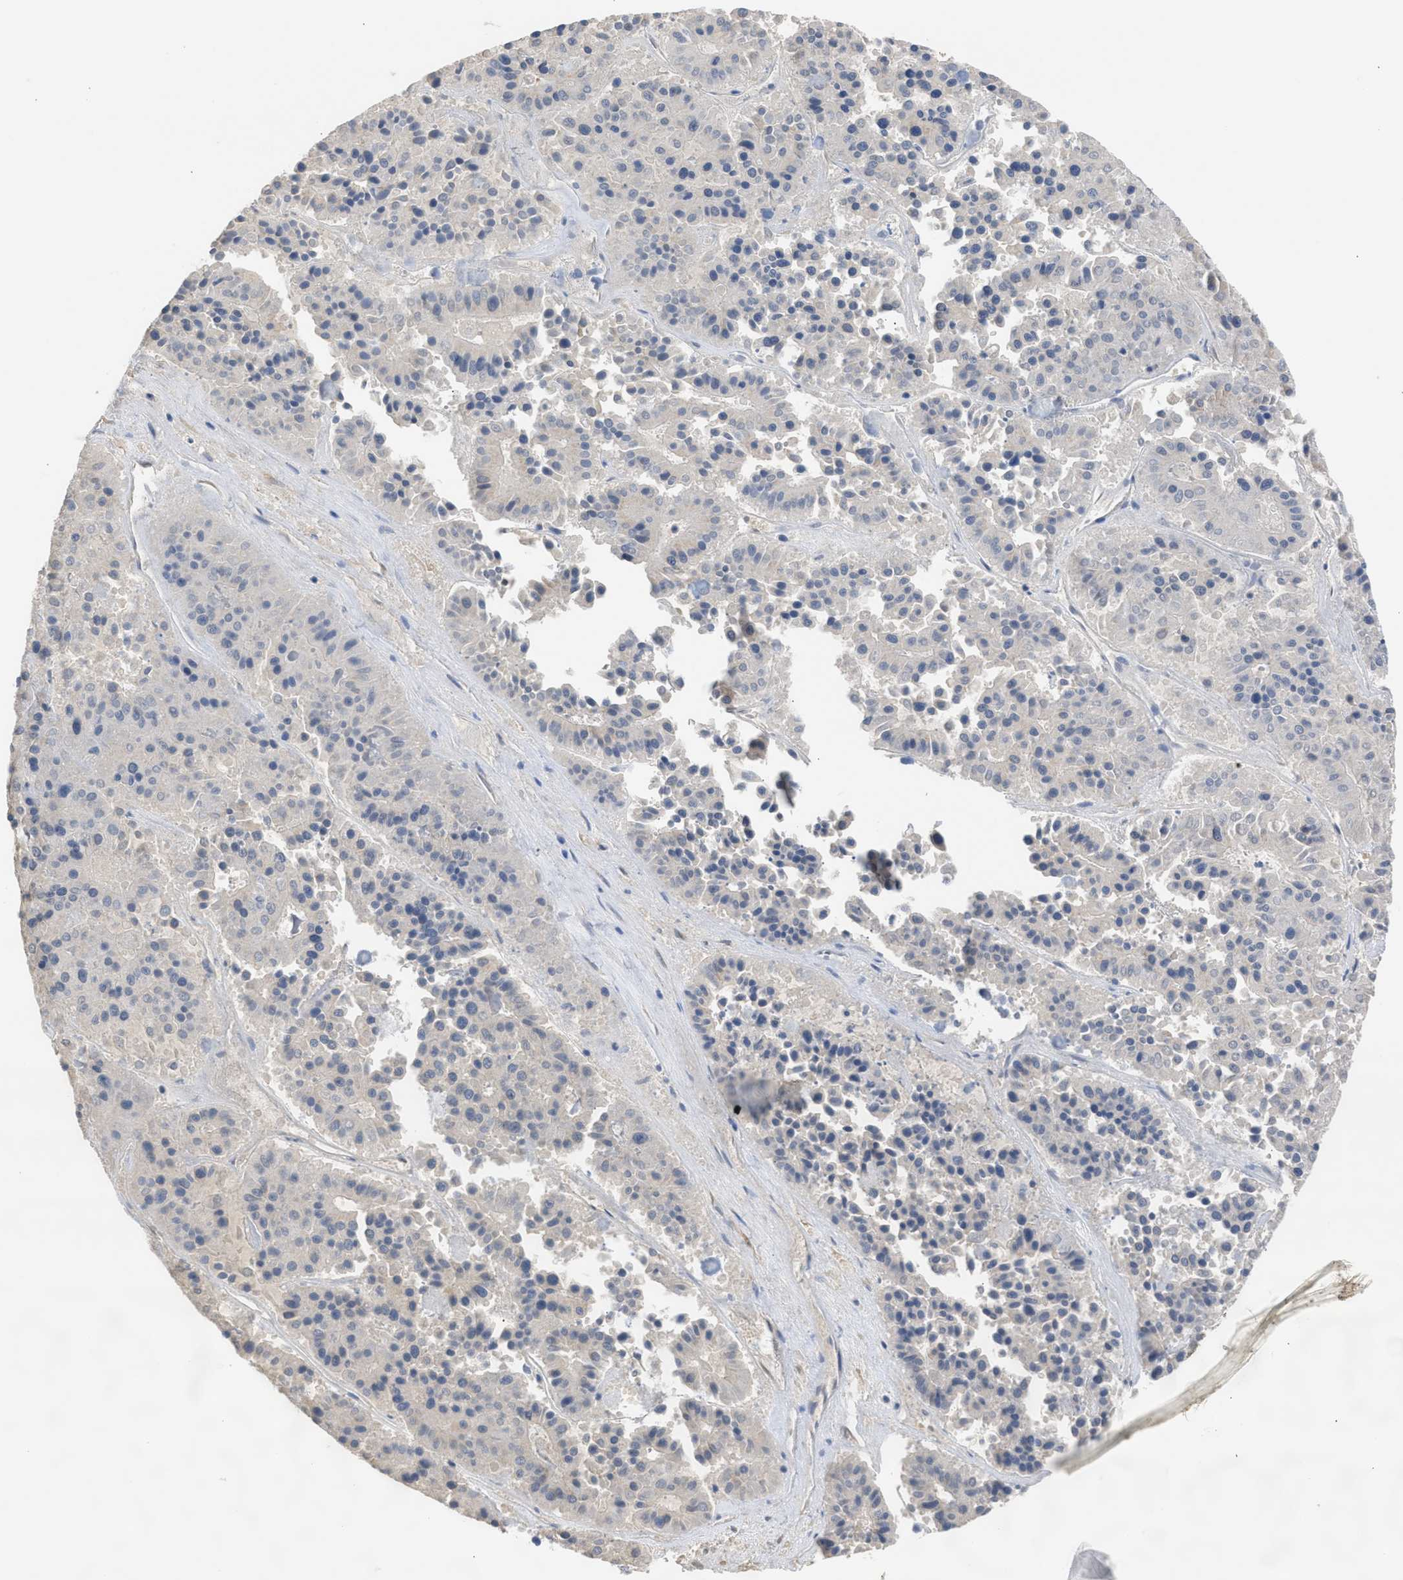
{"staining": {"intensity": "negative", "quantity": "none", "location": "none"}, "tissue": "pancreatic cancer", "cell_type": "Tumor cells", "image_type": "cancer", "snomed": [{"axis": "morphology", "description": "Adenocarcinoma, NOS"}, {"axis": "topography", "description": "Pancreas"}], "caption": "There is no significant expression in tumor cells of pancreatic cancer (adenocarcinoma). (Brightfield microscopy of DAB (3,3'-diaminobenzidine) immunohistochemistry at high magnification).", "gene": "DNAJC1", "patient": {"sex": "male", "age": 50}}